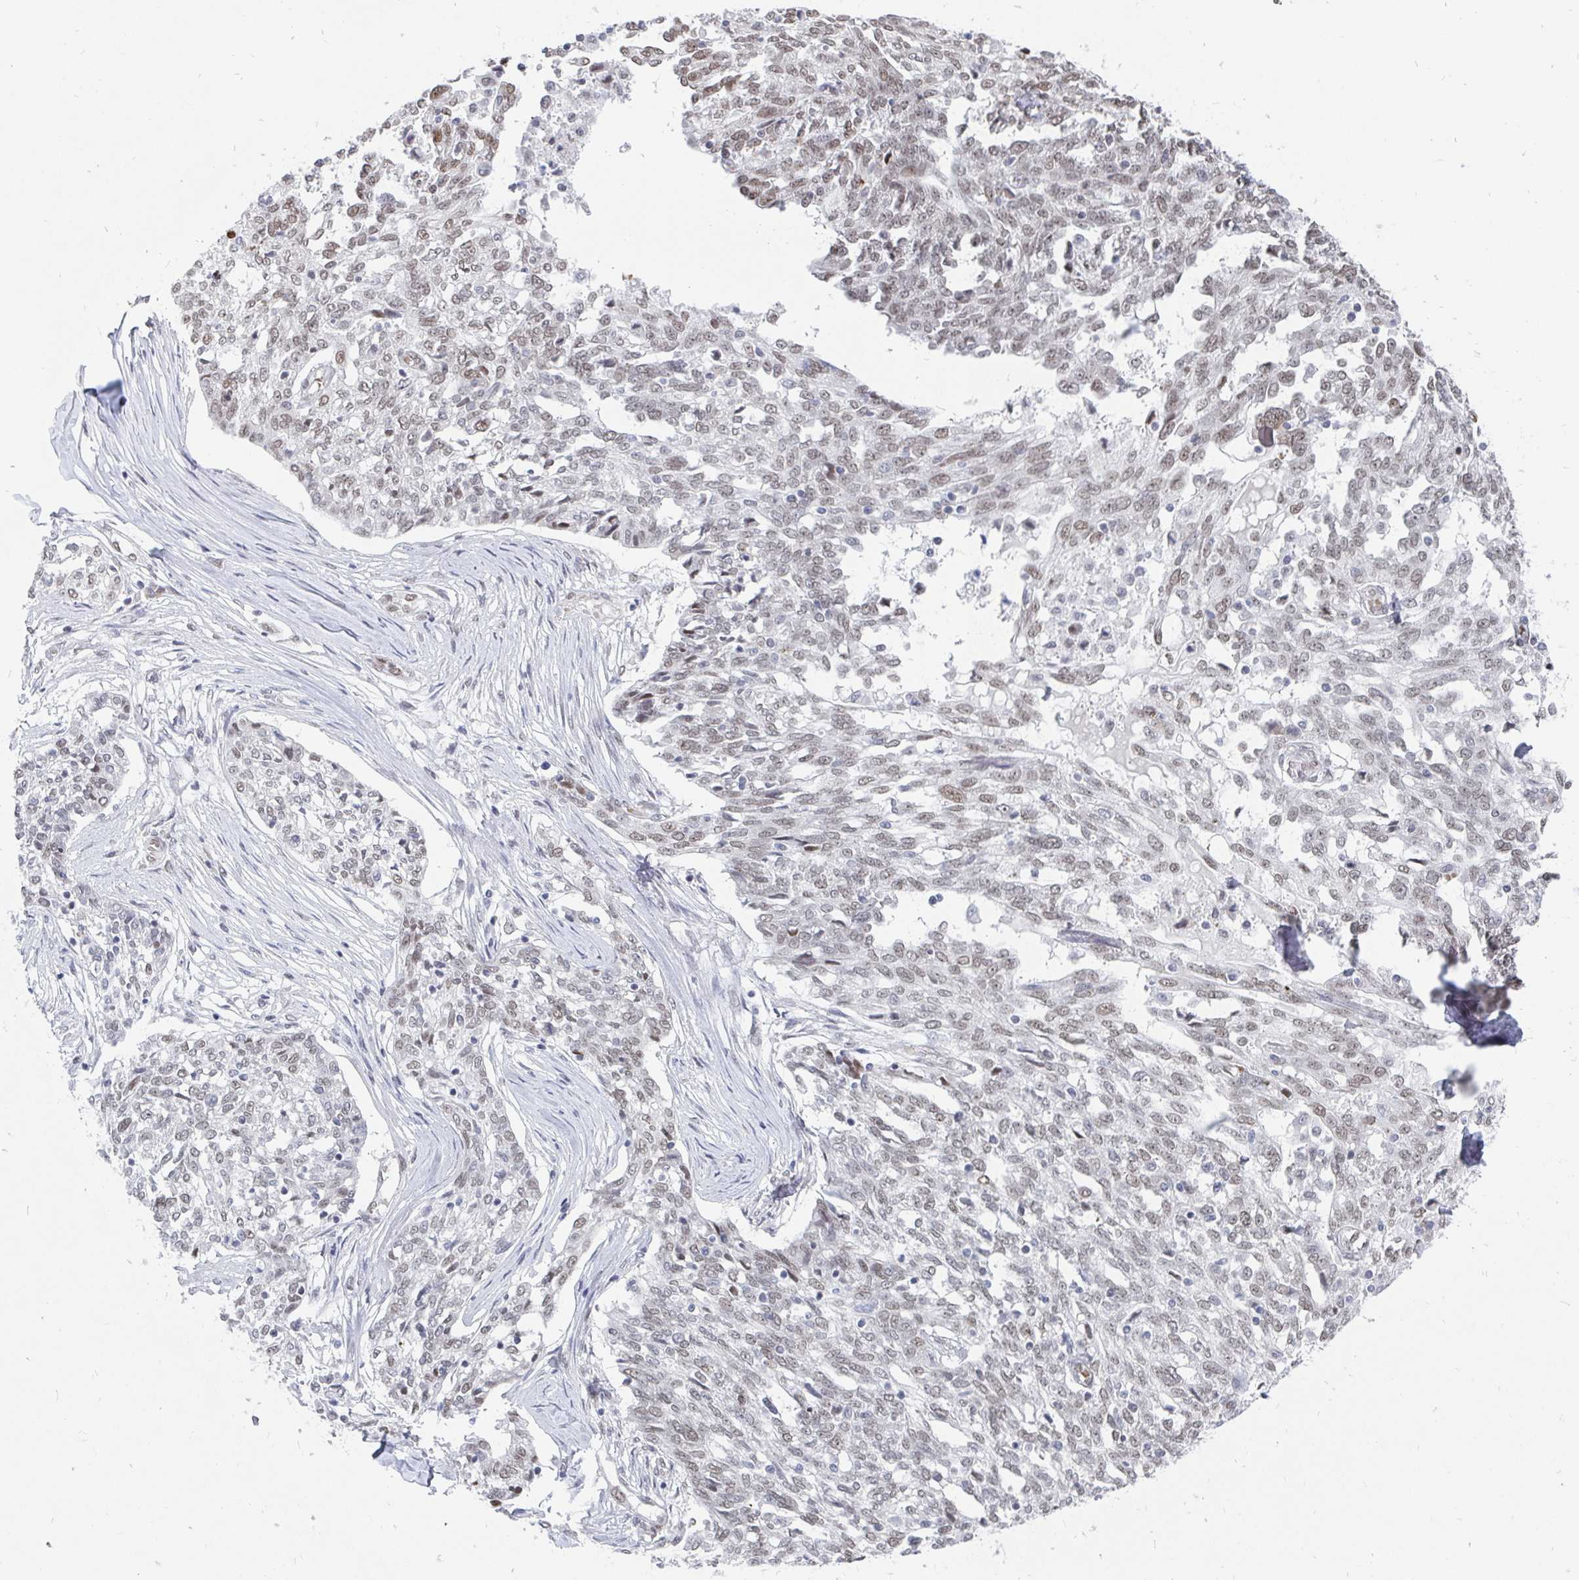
{"staining": {"intensity": "weak", "quantity": "25%-75%", "location": "nuclear"}, "tissue": "ovarian cancer", "cell_type": "Tumor cells", "image_type": "cancer", "snomed": [{"axis": "morphology", "description": "Cystadenocarcinoma, serous, NOS"}, {"axis": "topography", "description": "Ovary"}], "caption": "Human ovarian serous cystadenocarcinoma stained with a protein marker reveals weak staining in tumor cells.", "gene": "TRIP12", "patient": {"sex": "female", "age": 67}}